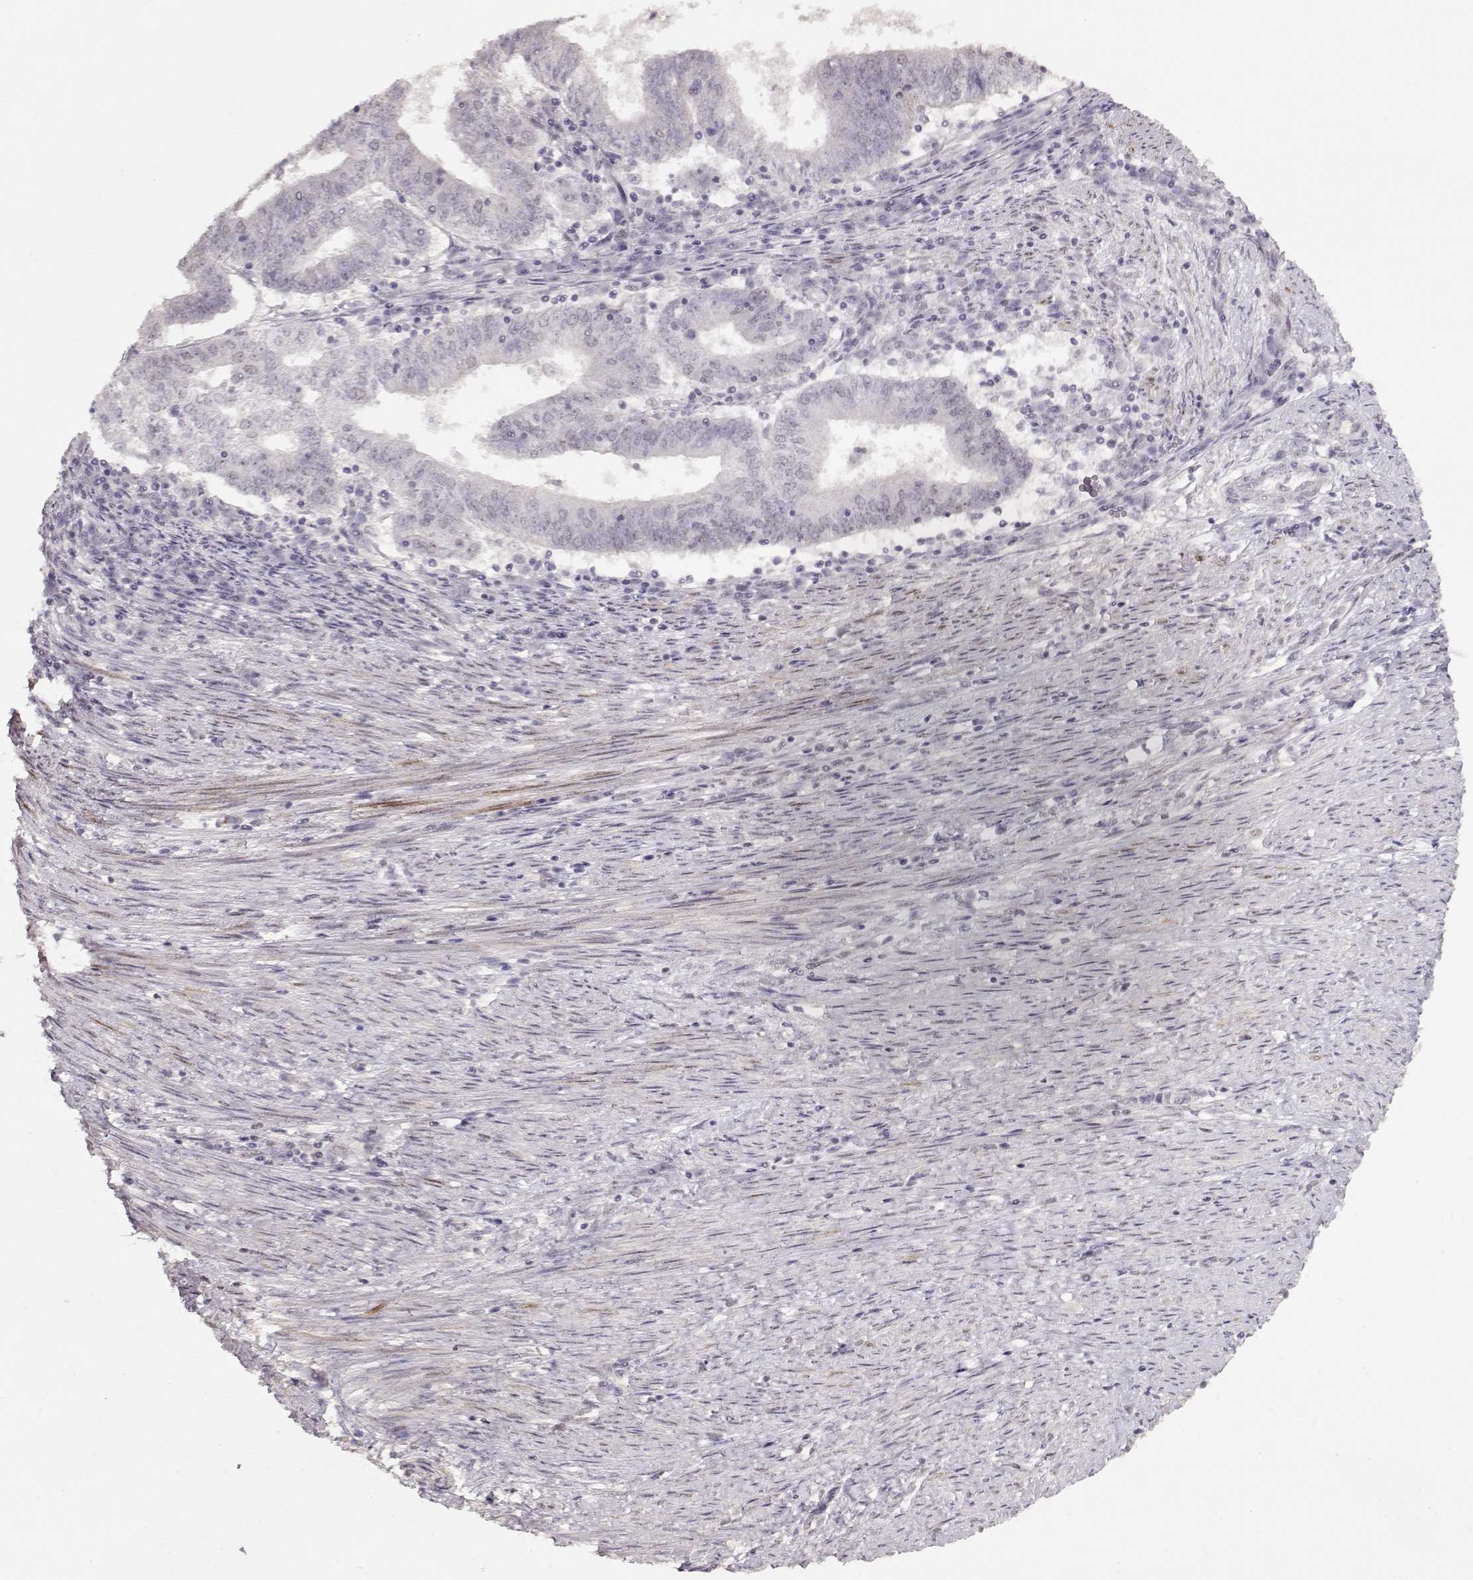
{"staining": {"intensity": "negative", "quantity": "none", "location": "none"}, "tissue": "endometrial cancer", "cell_type": "Tumor cells", "image_type": "cancer", "snomed": [{"axis": "morphology", "description": "Adenocarcinoma, NOS"}, {"axis": "topography", "description": "Endometrium"}], "caption": "Immunohistochemistry histopathology image of neoplastic tissue: human endometrial adenocarcinoma stained with DAB (3,3'-diaminobenzidine) reveals no significant protein positivity in tumor cells. (Brightfield microscopy of DAB (3,3'-diaminobenzidine) immunohistochemistry (IHC) at high magnification).", "gene": "PCP4", "patient": {"sex": "female", "age": 82}}